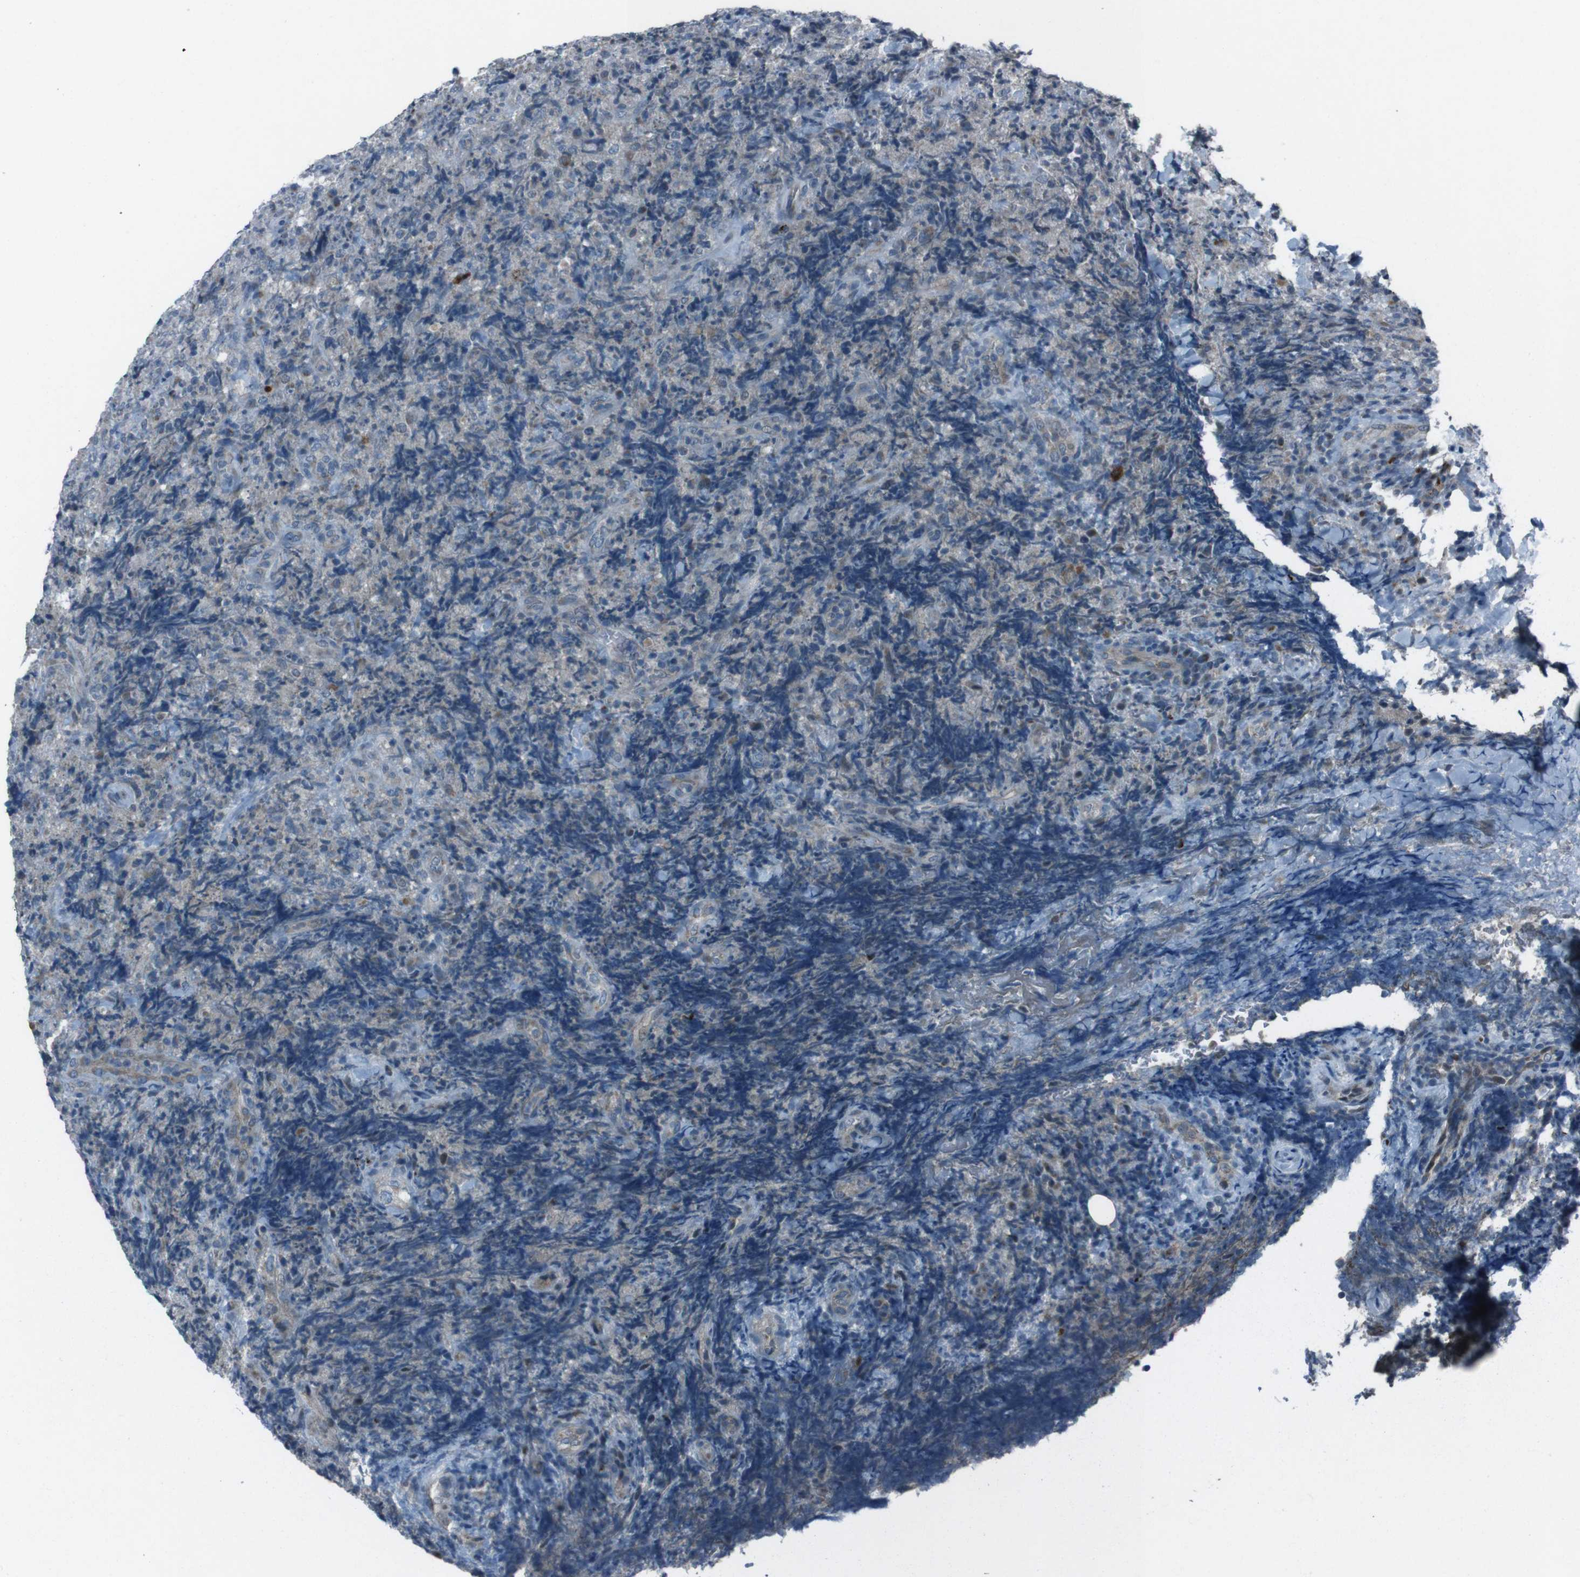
{"staining": {"intensity": "negative", "quantity": "none", "location": "none"}, "tissue": "lymphoma", "cell_type": "Tumor cells", "image_type": "cancer", "snomed": [{"axis": "morphology", "description": "Malignant lymphoma, non-Hodgkin's type, High grade"}, {"axis": "topography", "description": "Tonsil"}], "caption": "IHC of high-grade malignant lymphoma, non-Hodgkin's type shows no staining in tumor cells.", "gene": "EFNA5", "patient": {"sex": "female", "age": 36}}